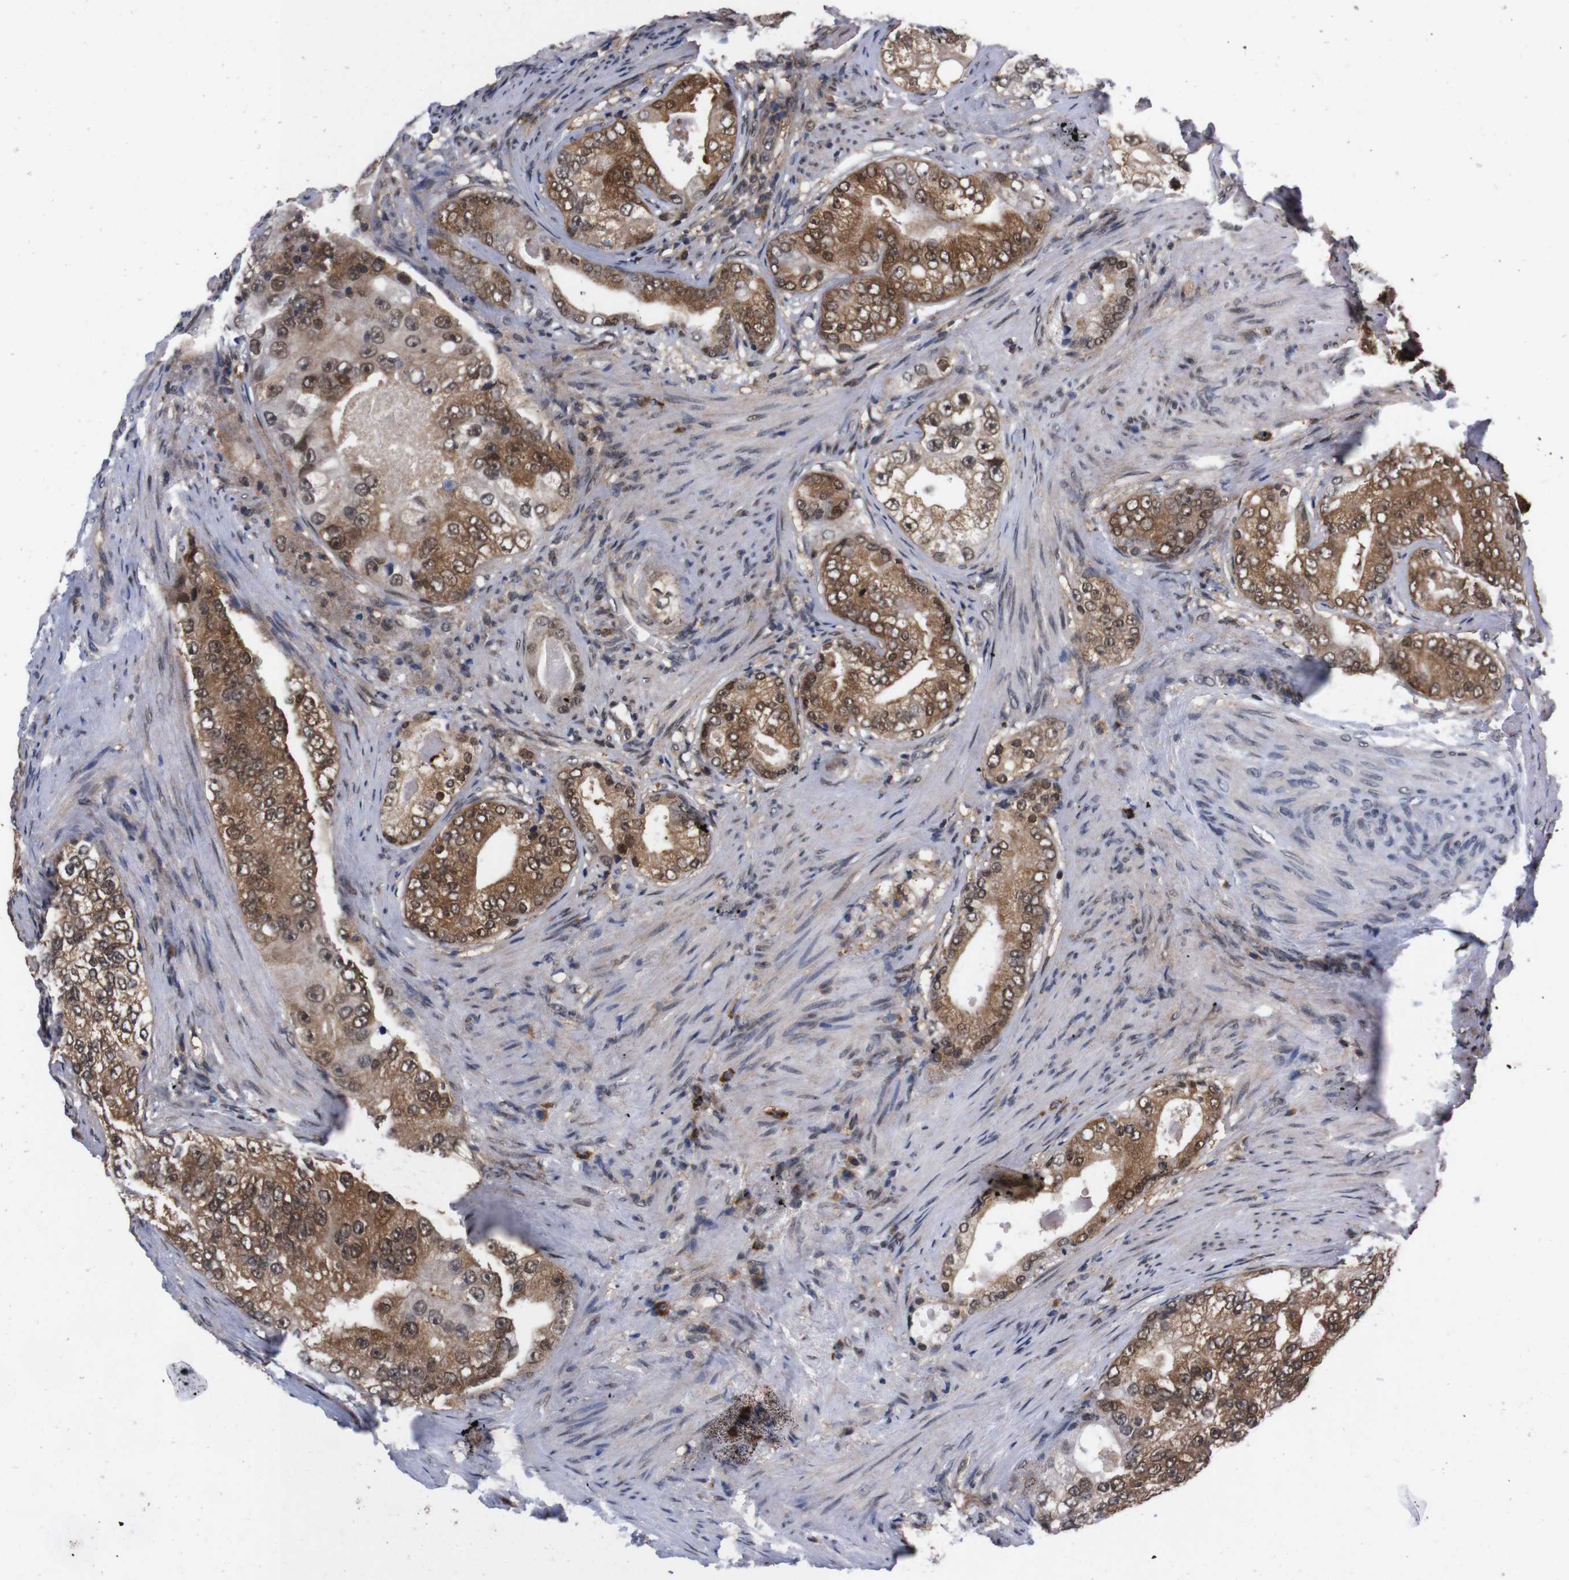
{"staining": {"intensity": "moderate", "quantity": ">75%", "location": "cytoplasmic/membranous,nuclear"}, "tissue": "prostate cancer", "cell_type": "Tumor cells", "image_type": "cancer", "snomed": [{"axis": "morphology", "description": "Adenocarcinoma, High grade"}, {"axis": "topography", "description": "Prostate"}], "caption": "Moderate cytoplasmic/membranous and nuclear positivity for a protein is identified in approximately >75% of tumor cells of prostate adenocarcinoma (high-grade) using immunohistochemistry (IHC).", "gene": "UBQLN2", "patient": {"sex": "male", "age": 66}}